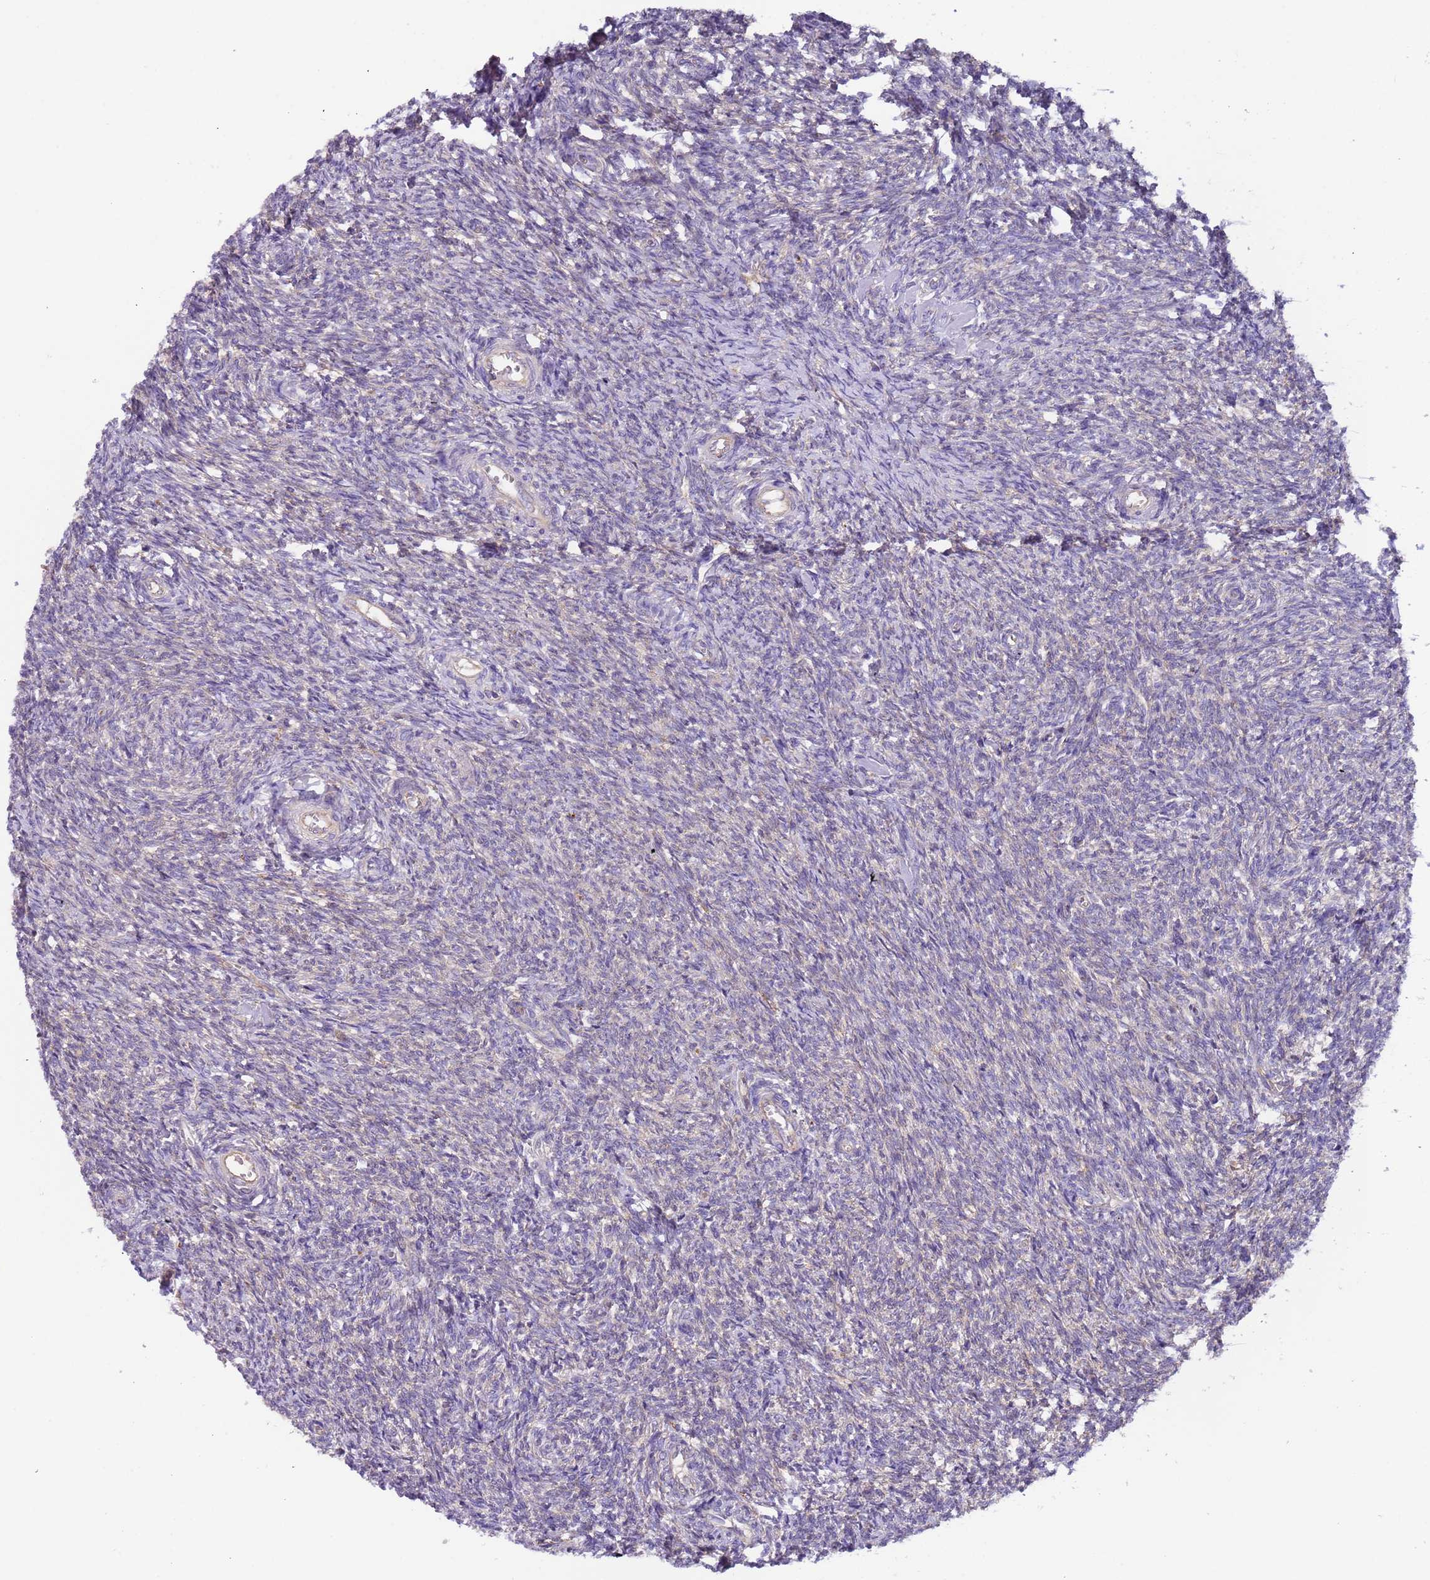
{"staining": {"intensity": "weak", "quantity": "25%-75%", "location": "cytoplasmic/membranous"}, "tissue": "ovary", "cell_type": "Ovarian stroma cells", "image_type": "normal", "snomed": [{"axis": "morphology", "description": "Normal tissue, NOS"}, {"axis": "topography", "description": "Ovary"}], "caption": "Immunohistochemical staining of benign ovary displays weak cytoplasmic/membranous protein positivity in about 25%-75% of ovarian stroma cells. (IHC, brightfield microscopy, high magnification).", "gene": "LAMB4", "patient": {"sex": "female", "age": 44}}